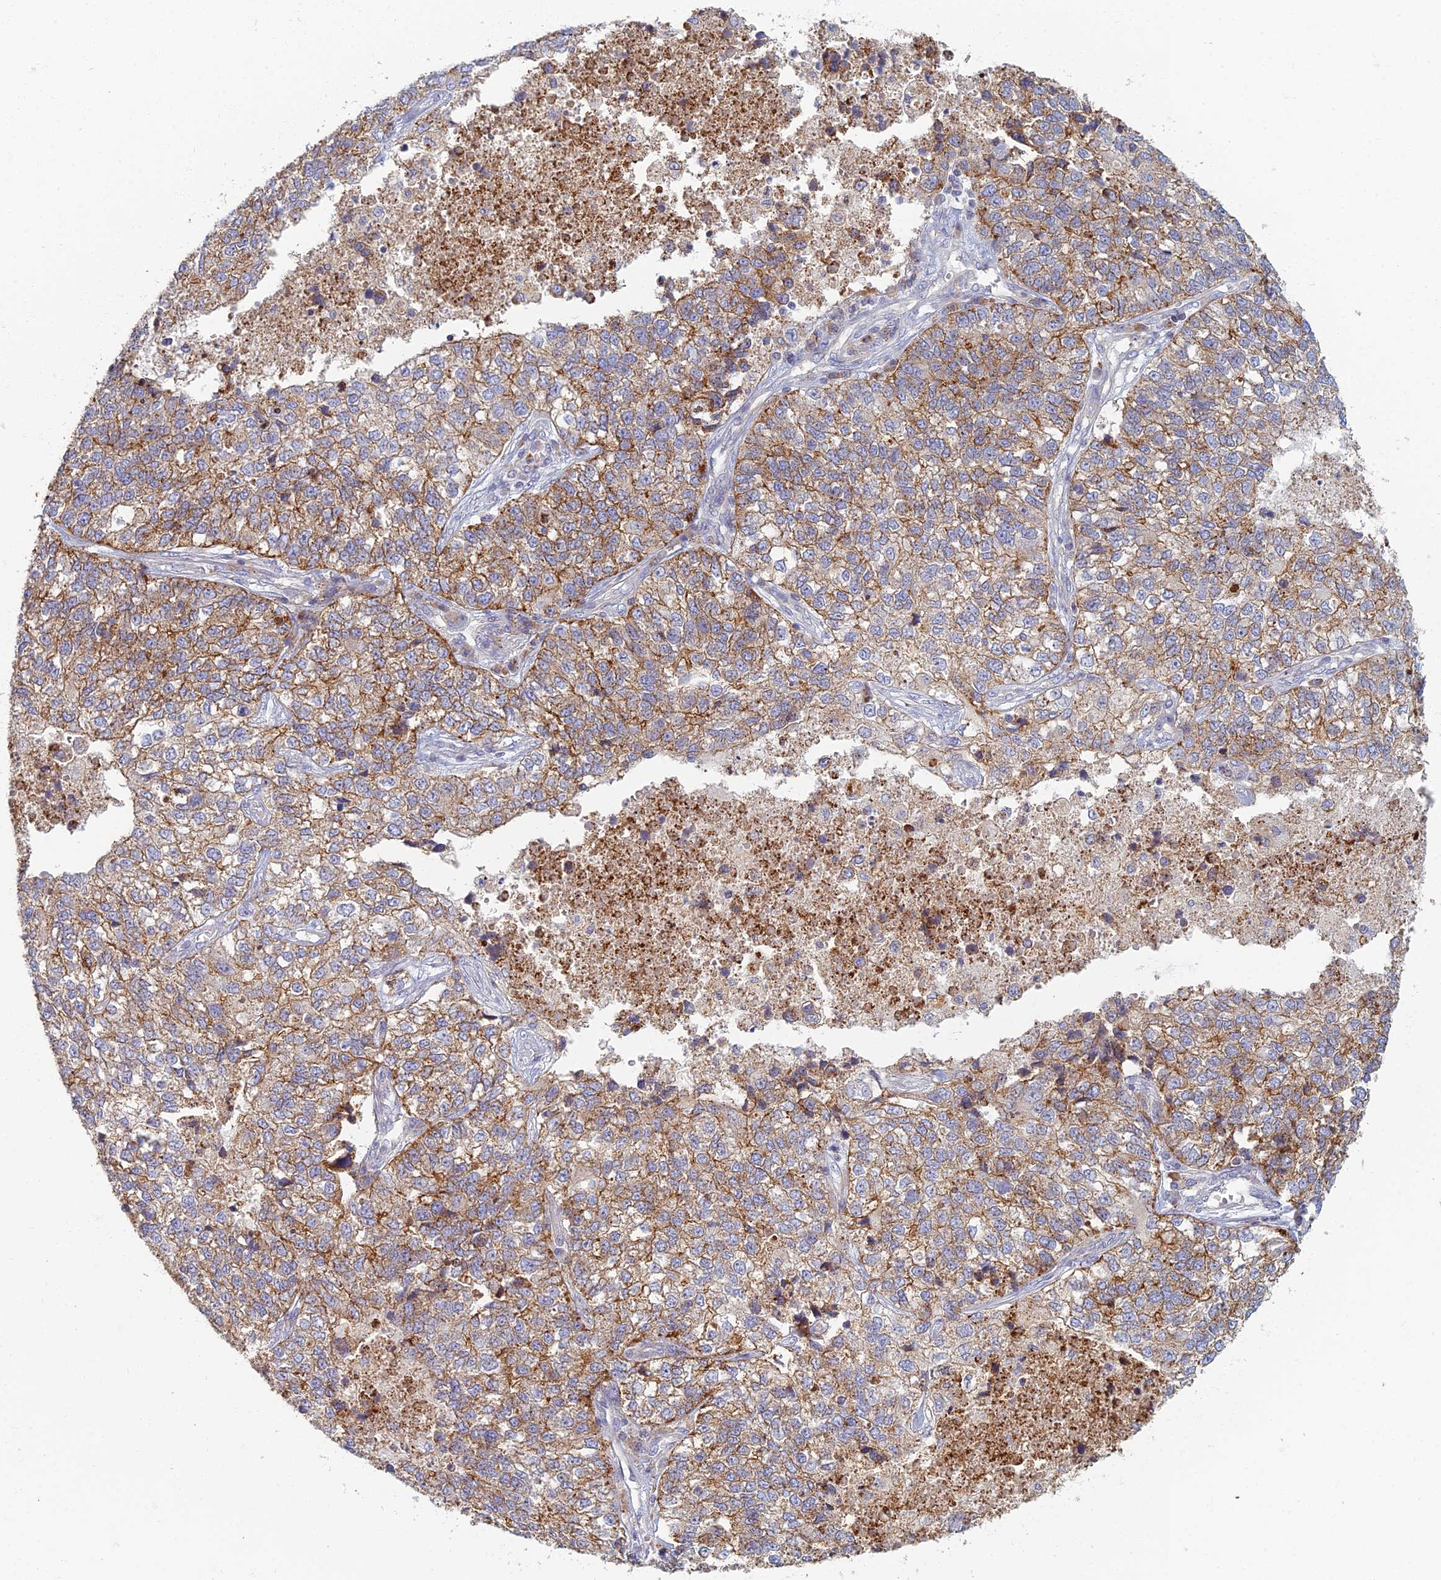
{"staining": {"intensity": "moderate", "quantity": ">75%", "location": "cytoplasmic/membranous"}, "tissue": "lung cancer", "cell_type": "Tumor cells", "image_type": "cancer", "snomed": [{"axis": "morphology", "description": "Adenocarcinoma, NOS"}, {"axis": "topography", "description": "Lung"}], "caption": "High-power microscopy captured an immunohistochemistry (IHC) histopathology image of lung cancer (adenocarcinoma), revealing moderate cytoplasmic/membranous expression in approximately >75% of tumor cells.", "gene": "CHMP4B", "patient": {"sex": "male", "age": 49}}